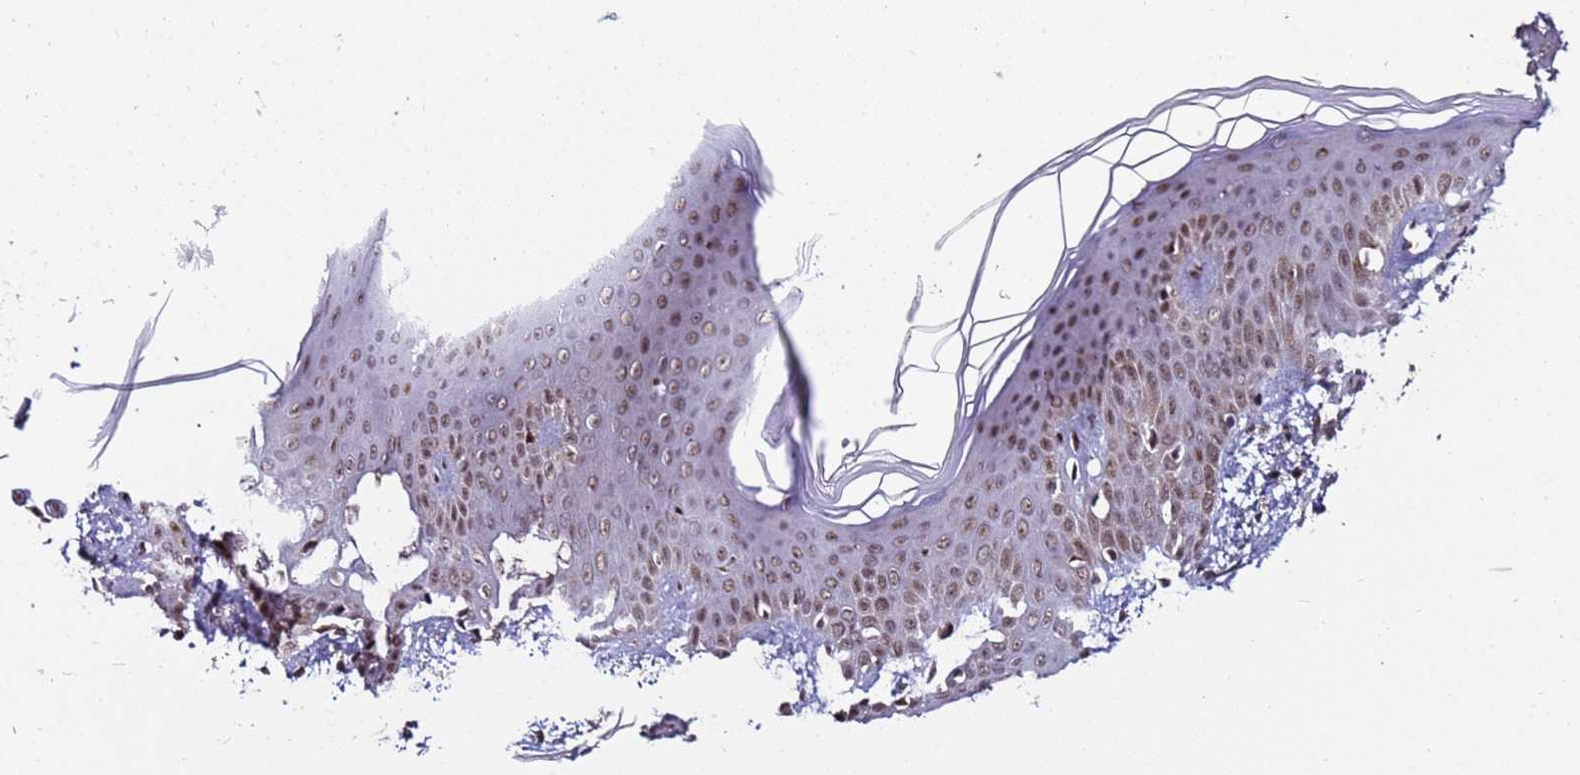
{"staining": {"intensity": "moderate", "quantity": ">75%", "location": "nuclear"}, "tissue": "skin", "cell_type": "Fibroblasts", "image_type": "normal", "snomed": [{"axis": "morphology", "description": "Normal tissue, NOS"}, {"axis": "topography", "description": "Skin"}], "caption": "This micrograph reveals benign skin stained with immunohistochemistry (IHC) to label a protein in brown. The nuclear of fibroblasts show moderate positivity for the protein. Nuclei are counter-stained blue.", "gene": "PPM1H", "patient": {"sex": "male", "age": 36}}